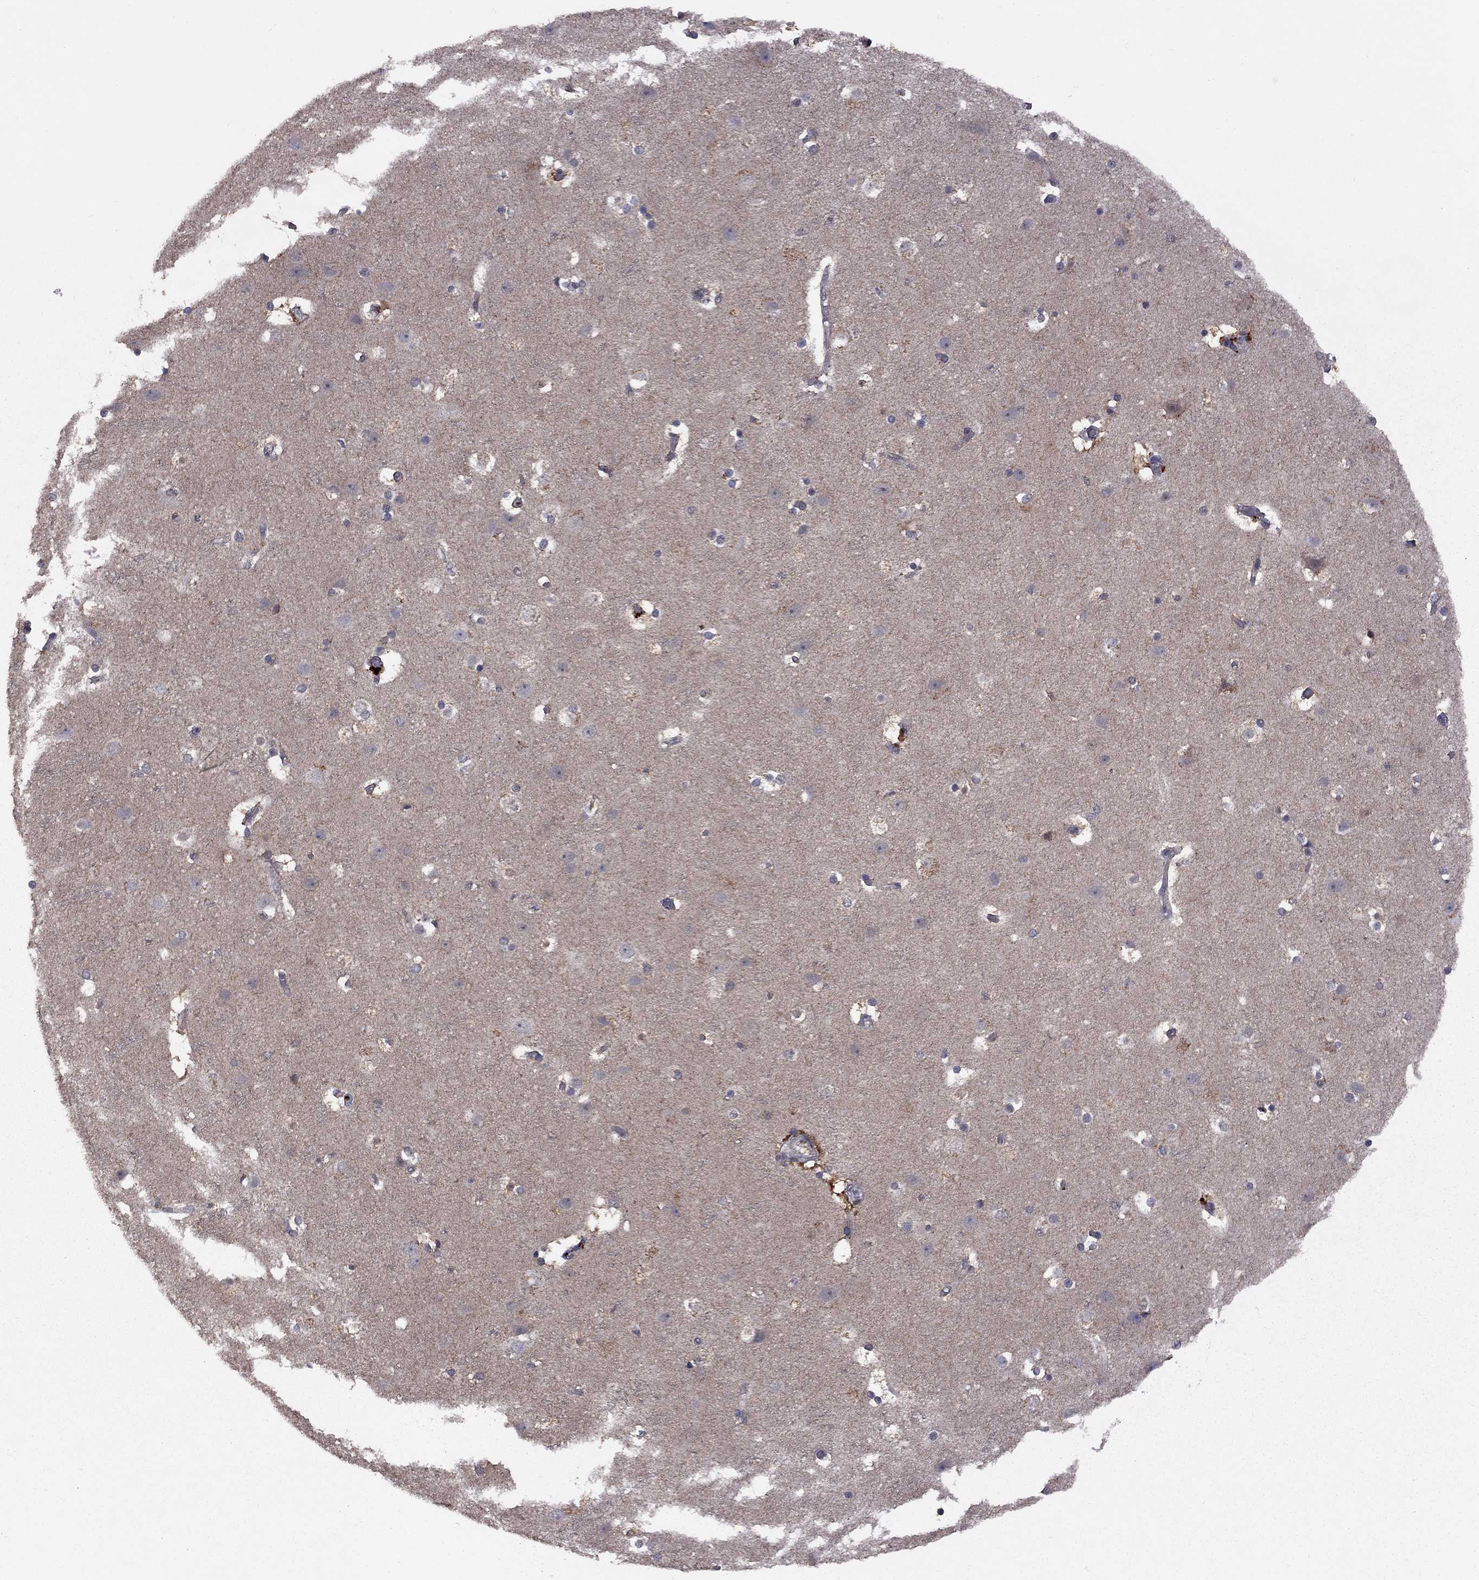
{"staining": {"intensity": "negative", "quantity": "none", "location": "none"}, "tissue": "cerebral cortex", "cell_type": "Endothelial cells", "image_type": "normal", "snomed": [{"axis": "morphology", "description": "Normal tissue, NOS"}, {"axis": "topography", "description": "Cerebral cortex"}], "caption": "An immunohistochemistry micrograph of unremarkable cerebral cortex is shown. There is no staining in endothelial cells of cerebral cortex. (Brightfield microscopy of DAB (3,3'-diaminobenzidine) immunohistochemistry (IHC) at high magnification).", "gene": "IPP", "patient": {"sex": "female", "age": 52}}